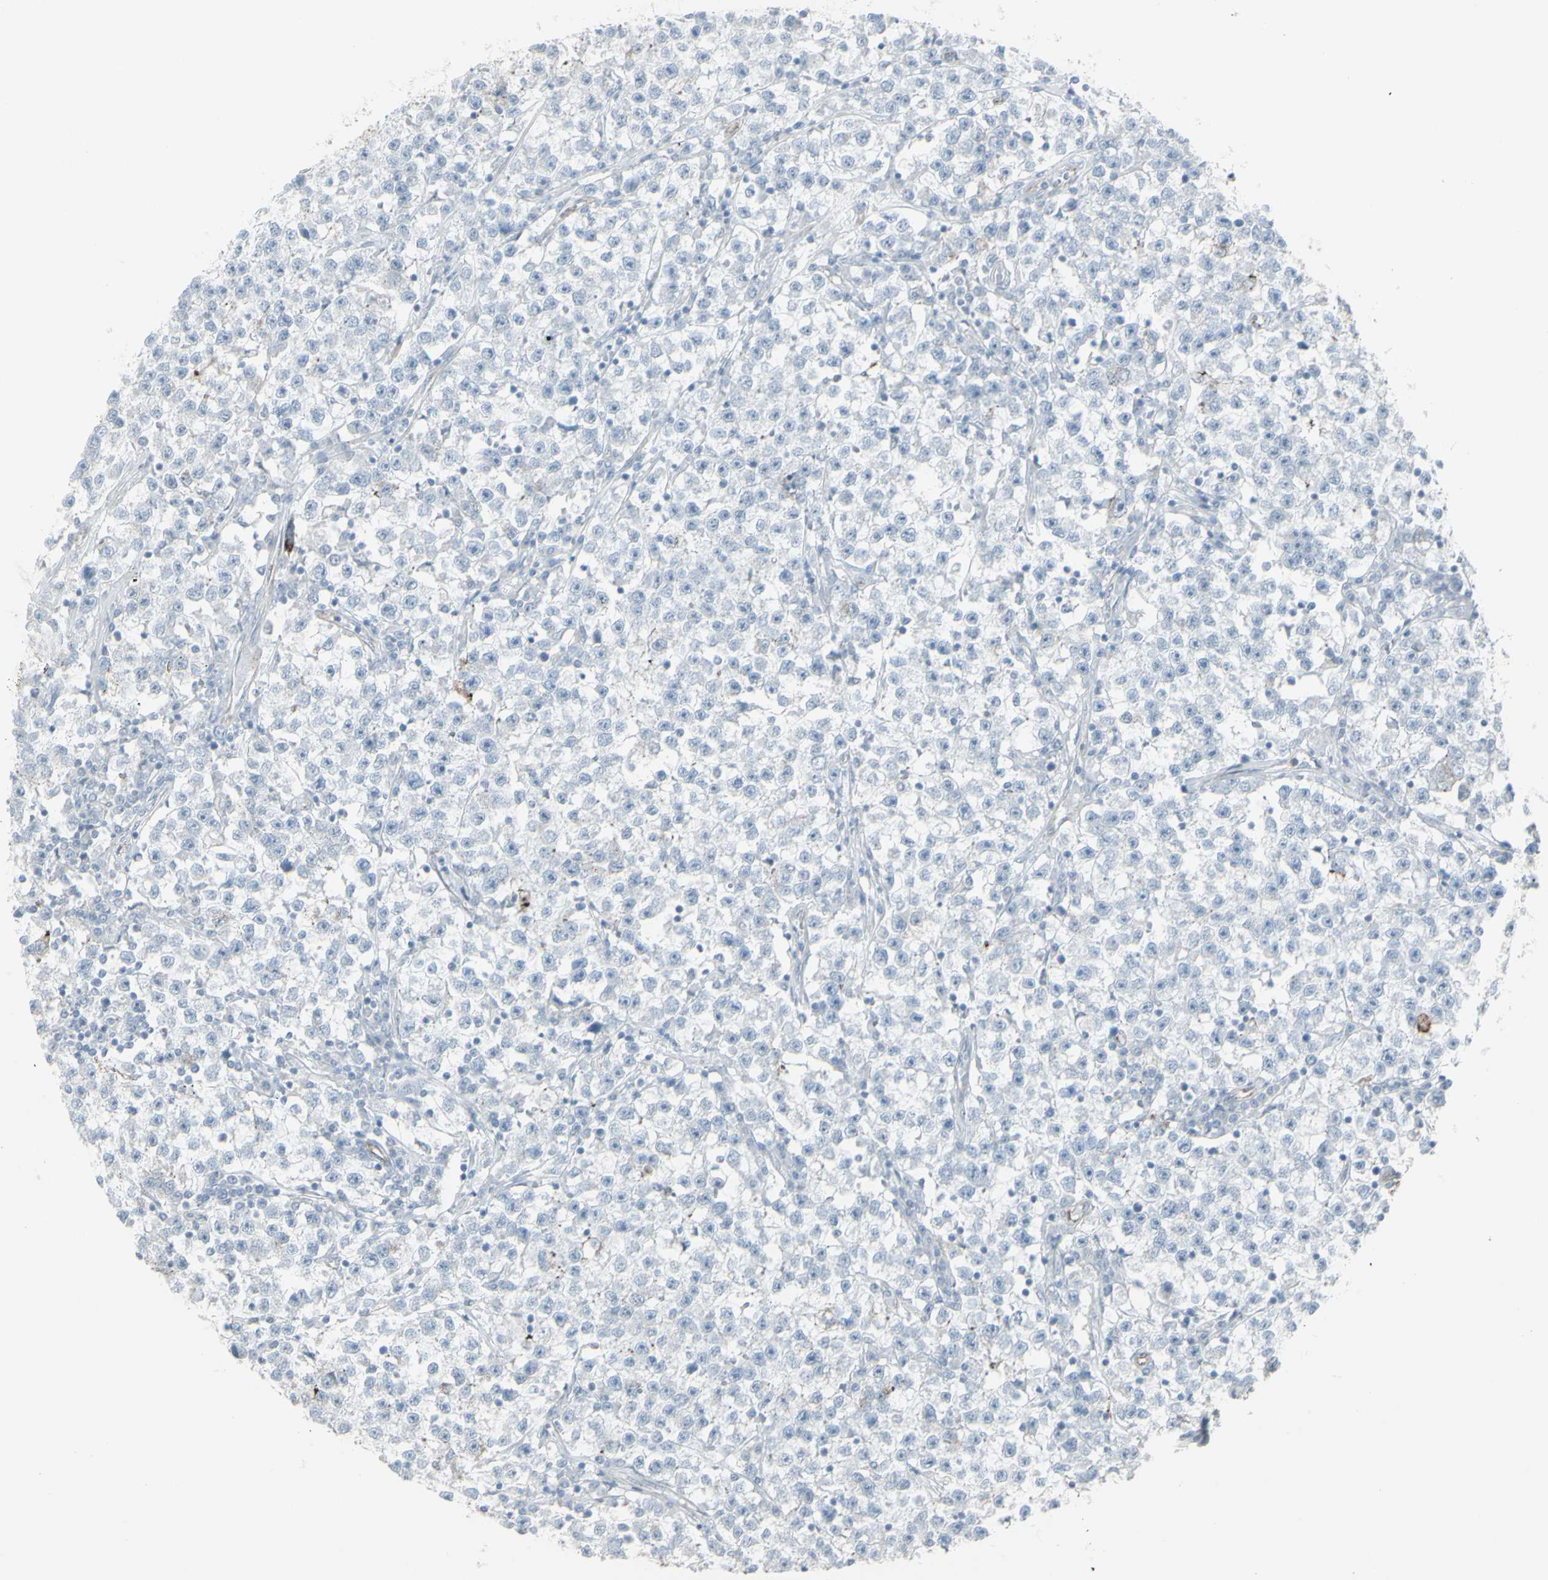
{"staining": {"intensity": "negative", "quantity": "none", "location": "none"}, "tissue": "testis cancer", "cell_type": "Tumor cells", "image_type": "cancer", "snomed": [{"axis": "morphology", "description": "Seminoma, NOS"}, {"axis": "topography", "description": "Testis"}], "caption": "Tumor cells show no significant protein positivity in testis cancer.", "gene": "GJA1", "patient": {"sex": "male", "age": 22}}